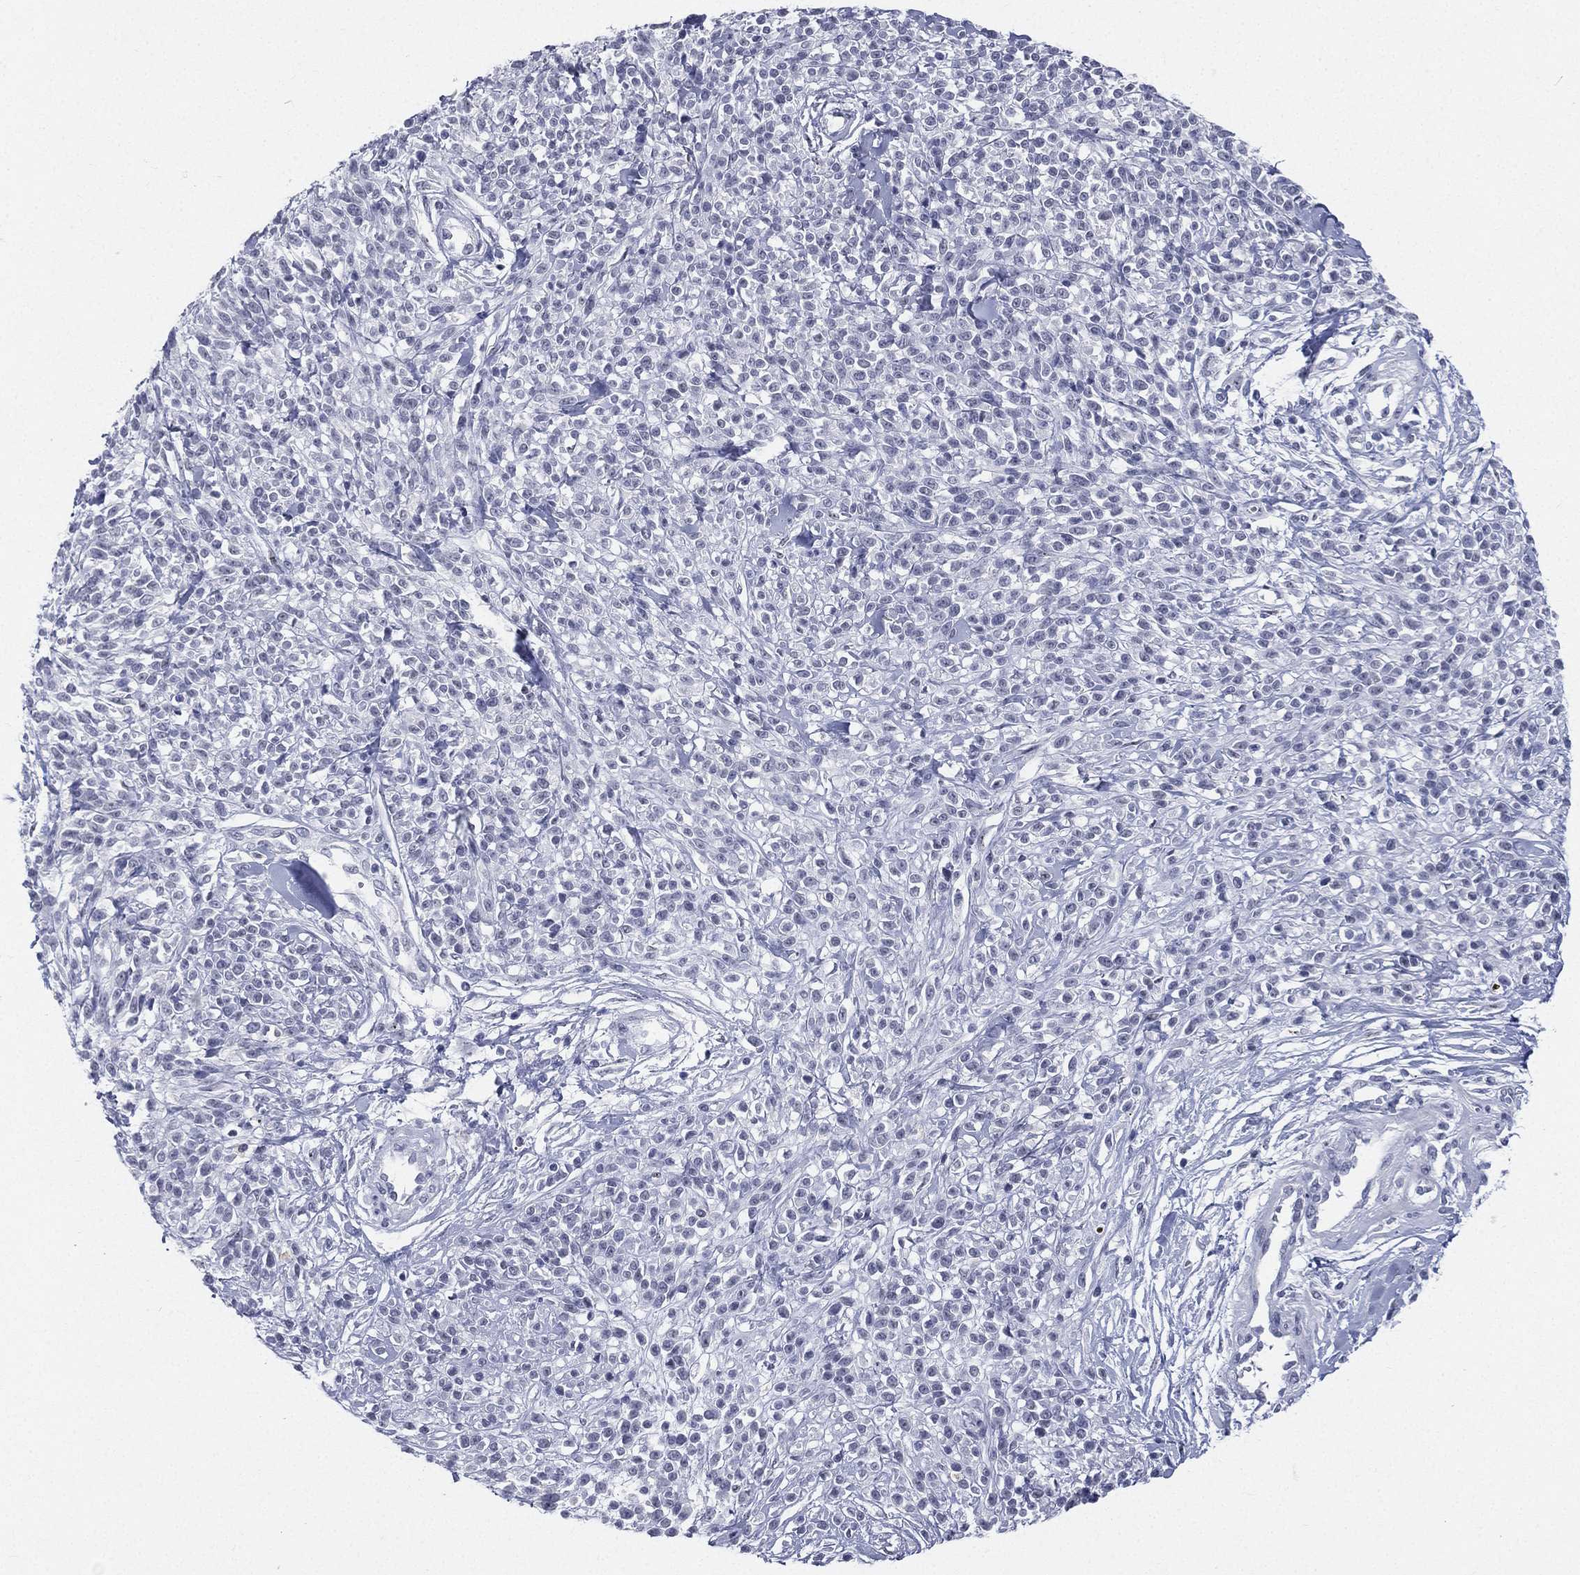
{"staining": {"intensity": "negative", "quantity": "none", "location": "none"}, "tissue": "melanoma", "cell_type": "Tumor cells", "image_type": "cancer", "snomed": [{"axis": "morphology", "description": "Malignant melanoma, NOS"}, {"axis": "topography", "description": "Skin"}, {"axis": "topography", "description": "Skin of trunk"}], "caption": "This is a micrograph of immunohistochemistry (IHC) staining of melanoma, which shows no staining in tumor cells. The staining was performed using DAB (3,3'-diaminobenzidine) to visualize the protein expression in brown, while the nuclei were stained in blue with hematoxylin (Magnification: 20x).", "gene": "CD22", "patient": {"sex": "male", "age": 74}}